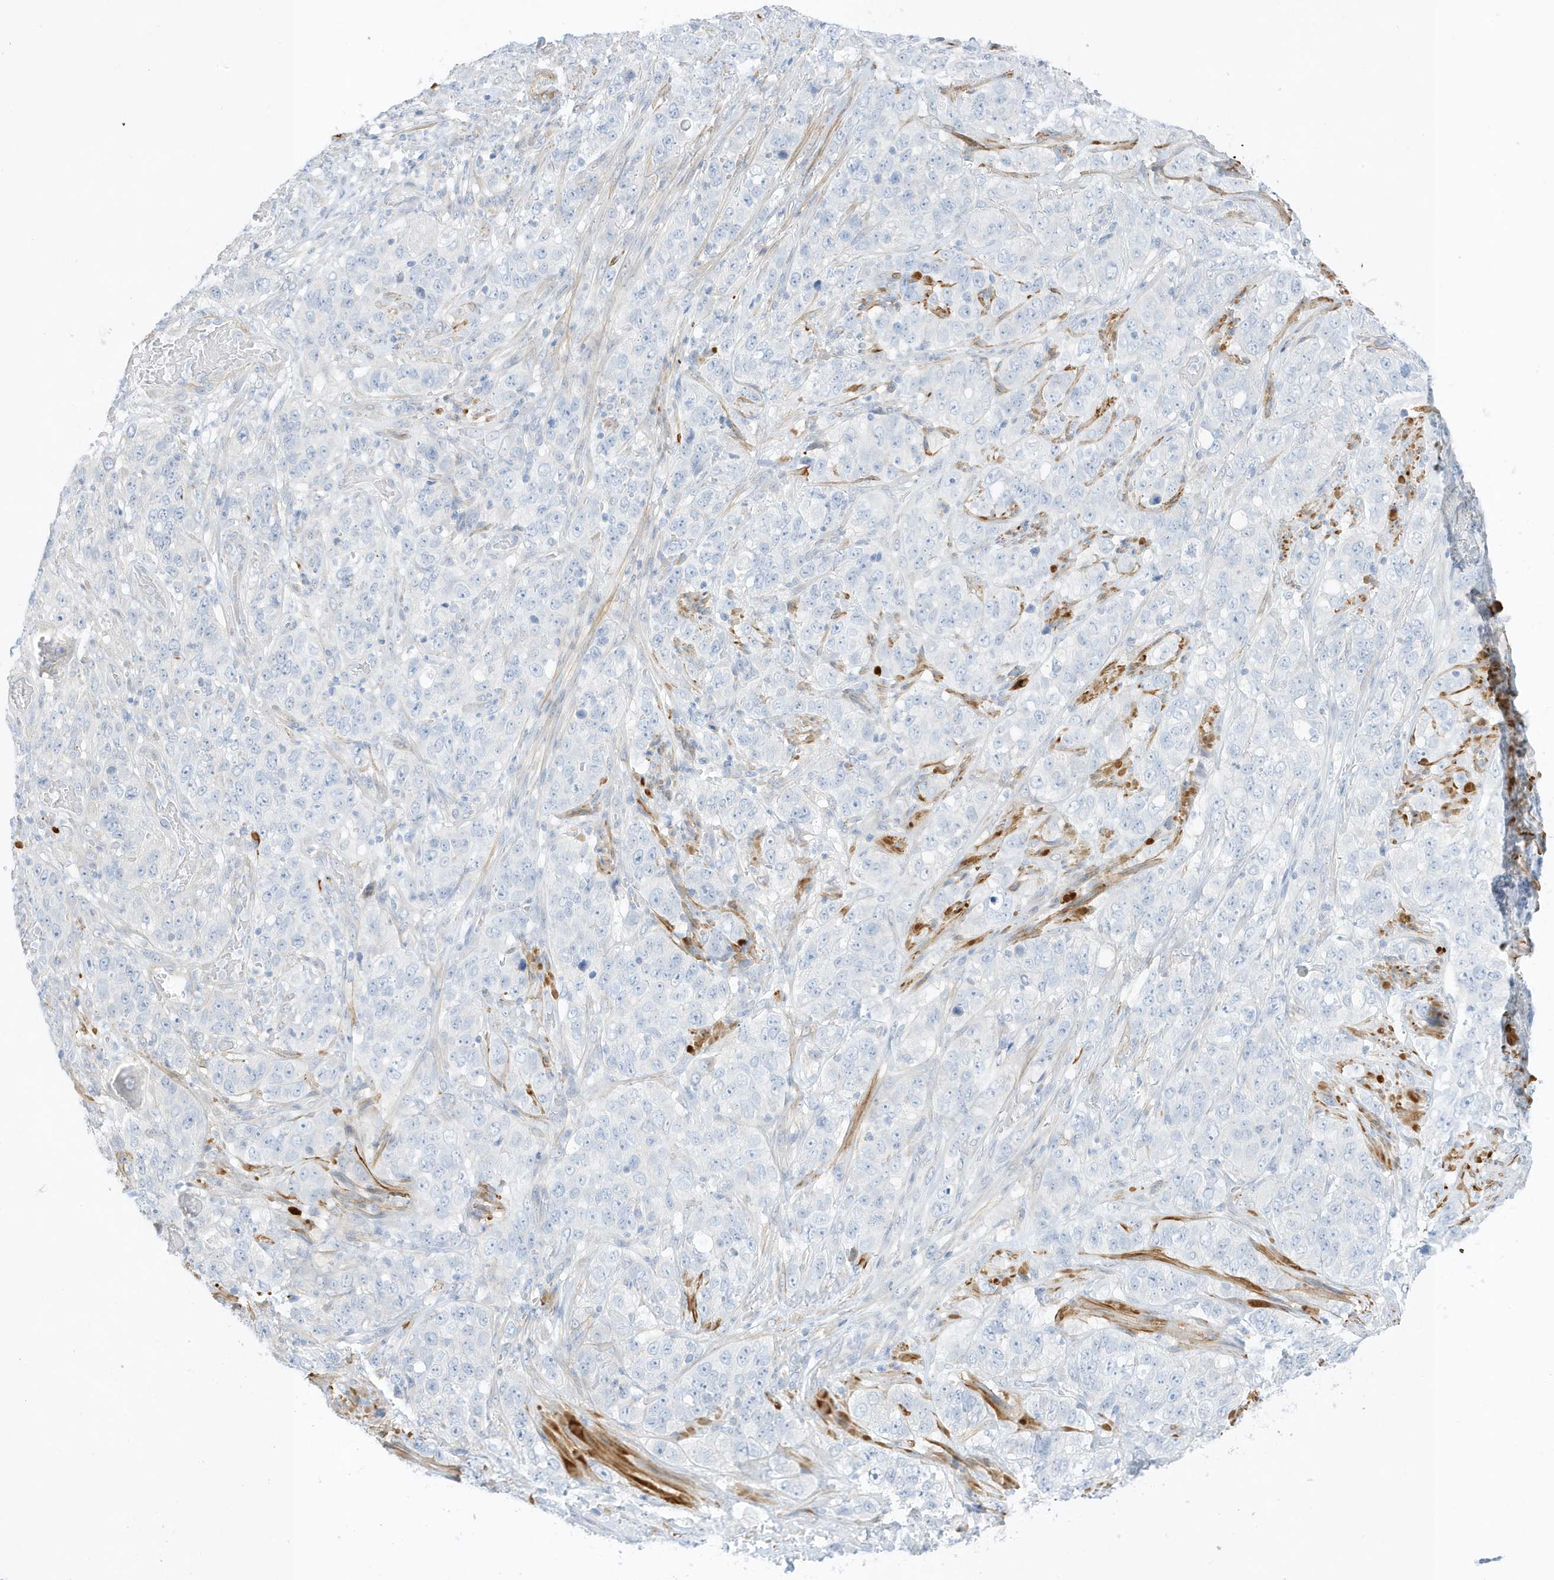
{"staining": {"intensity": "negative", "quantity": "none", "location": "none"}, "tissue": "stomach cancer", "cell_type": "Tumor cells", "image_type": "cancer", "snomed": [{"axis": "morphology", "description": "Adenocarcinoma, NOS"}, {"axis": "topography", "description": "Stomach"}], "caption": "Immunohistochemistry of stomach cancer (adenocarcinoma) exhibits no positivity in tumor cells.", "gene": "SLC22A13", "patient": {"sex": "male", "age": 48}}